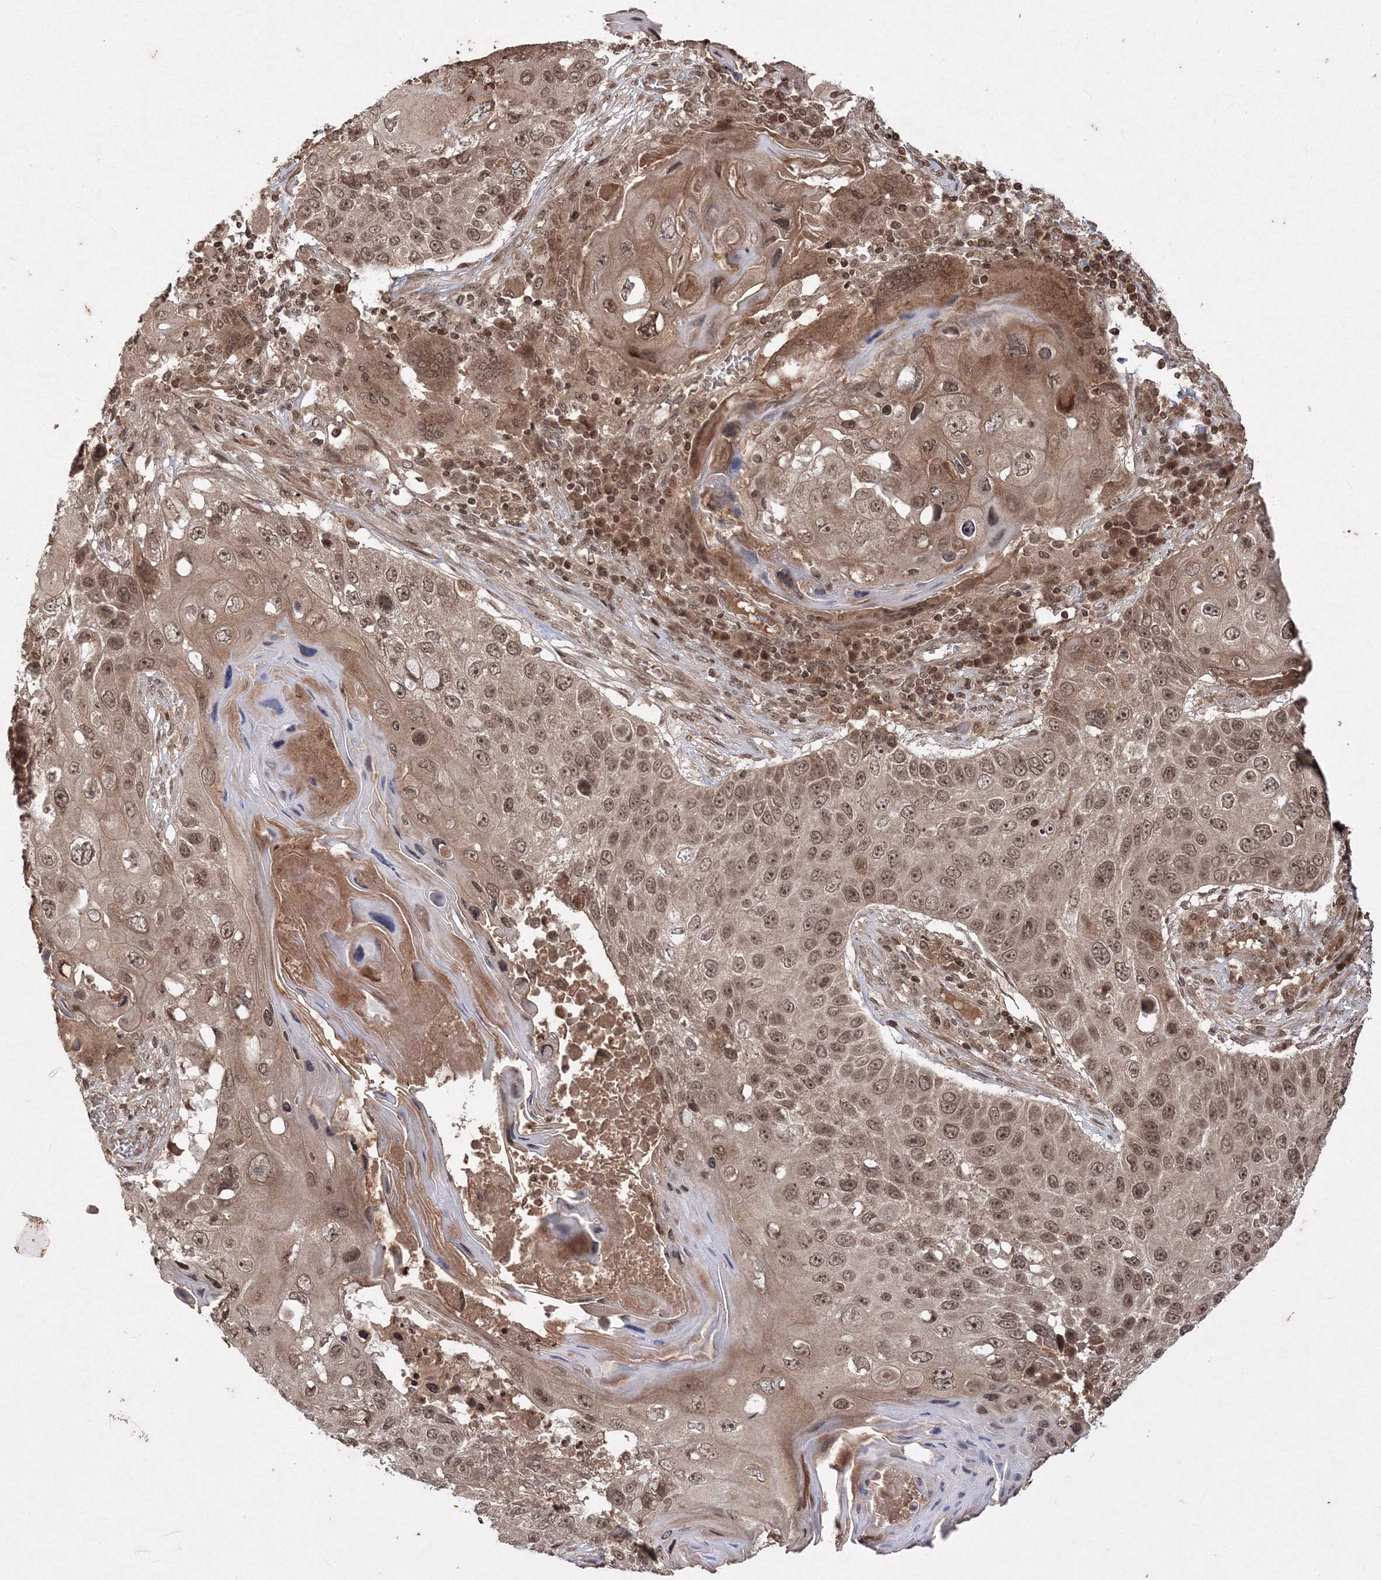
{"staining": {"intensity": "moderate", "quantity": ">75%", "location": "cytoplasmic/membranous,nuclear"}, "tissue": "lung cancer", "cell_type": "Tumor cells", "image_type": "cancer", "snomed": [{"axis": "morphology", "description": "Squamous cell carcinoma, NOS"}, {"axis": "topography", "description": "Lung"}], "caption": "About >75% of tumor cells in lung cancer (squamous cell carcinoma) reveal moderate cytoplasmic/membranous and nuclear protein staining as visualized by brown immunohistochemical staining.", "gene": "PEX13", "patient": {"sex": "male", "age": 61}}